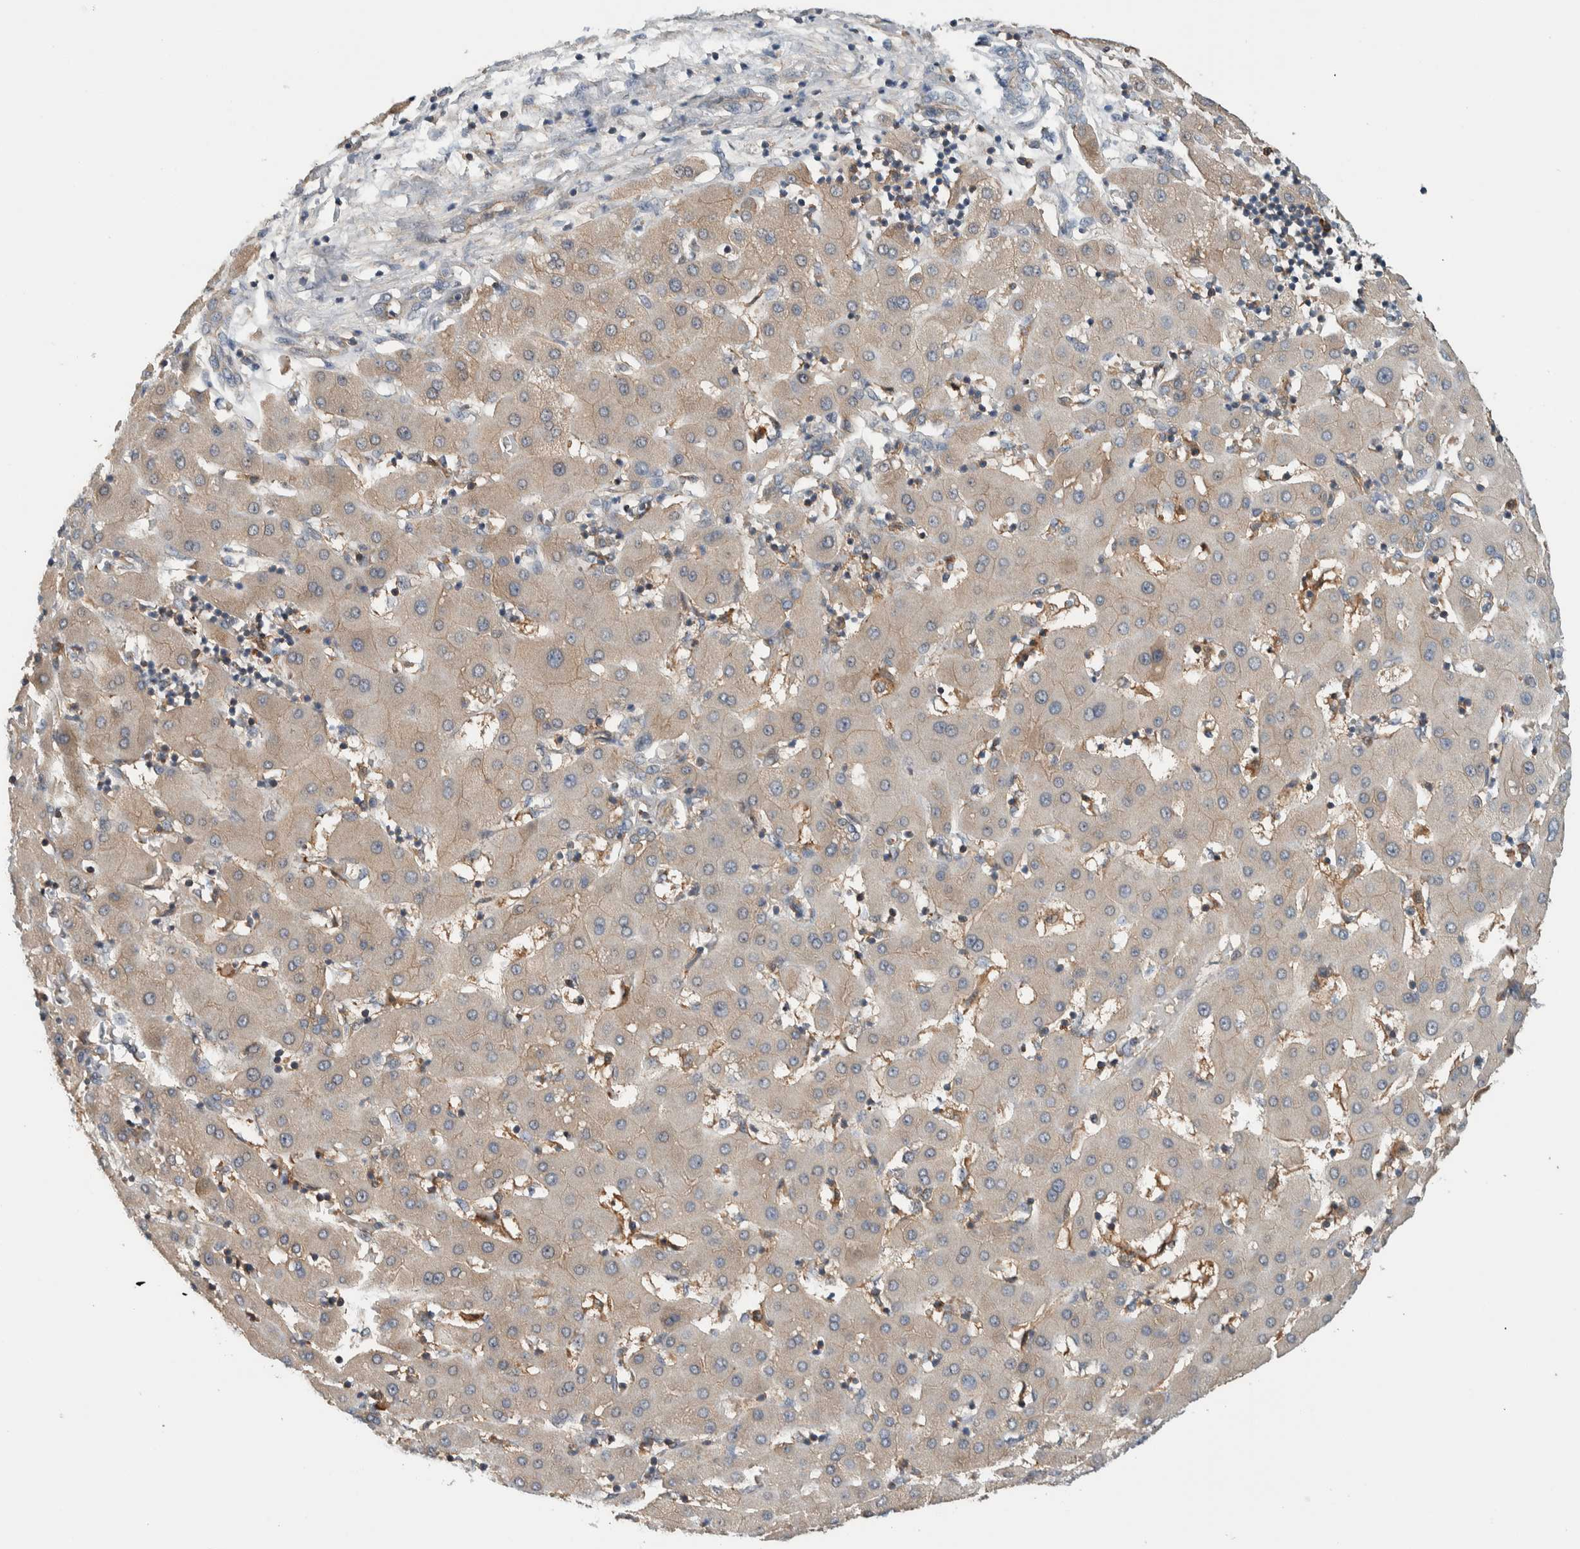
{"staining": {"intensity": "weak", "quantity": "25%-75%", "location": "cytoplasmic/membranous"}, "tissue": "liver cancer", "cell_type": "Tumor cells", "image_type": "cancer", "snomed": [{"axis": "morphology", "description": "Carcinoma, Hepatocellular, NOS"}, {"axis": "topography", "description": "Liver"}], "caption": "Immunohistochemistry of human hepatocellular carcinoma (liver) reveals low levels of weak cytoplasmic/membranous staining in about 25%-75% of tumor cells. (Brightfield microscopy of DAB IHC at high magnification).", "gene": "MPRIP", "patient": {"sex": "male", "age": 65}}